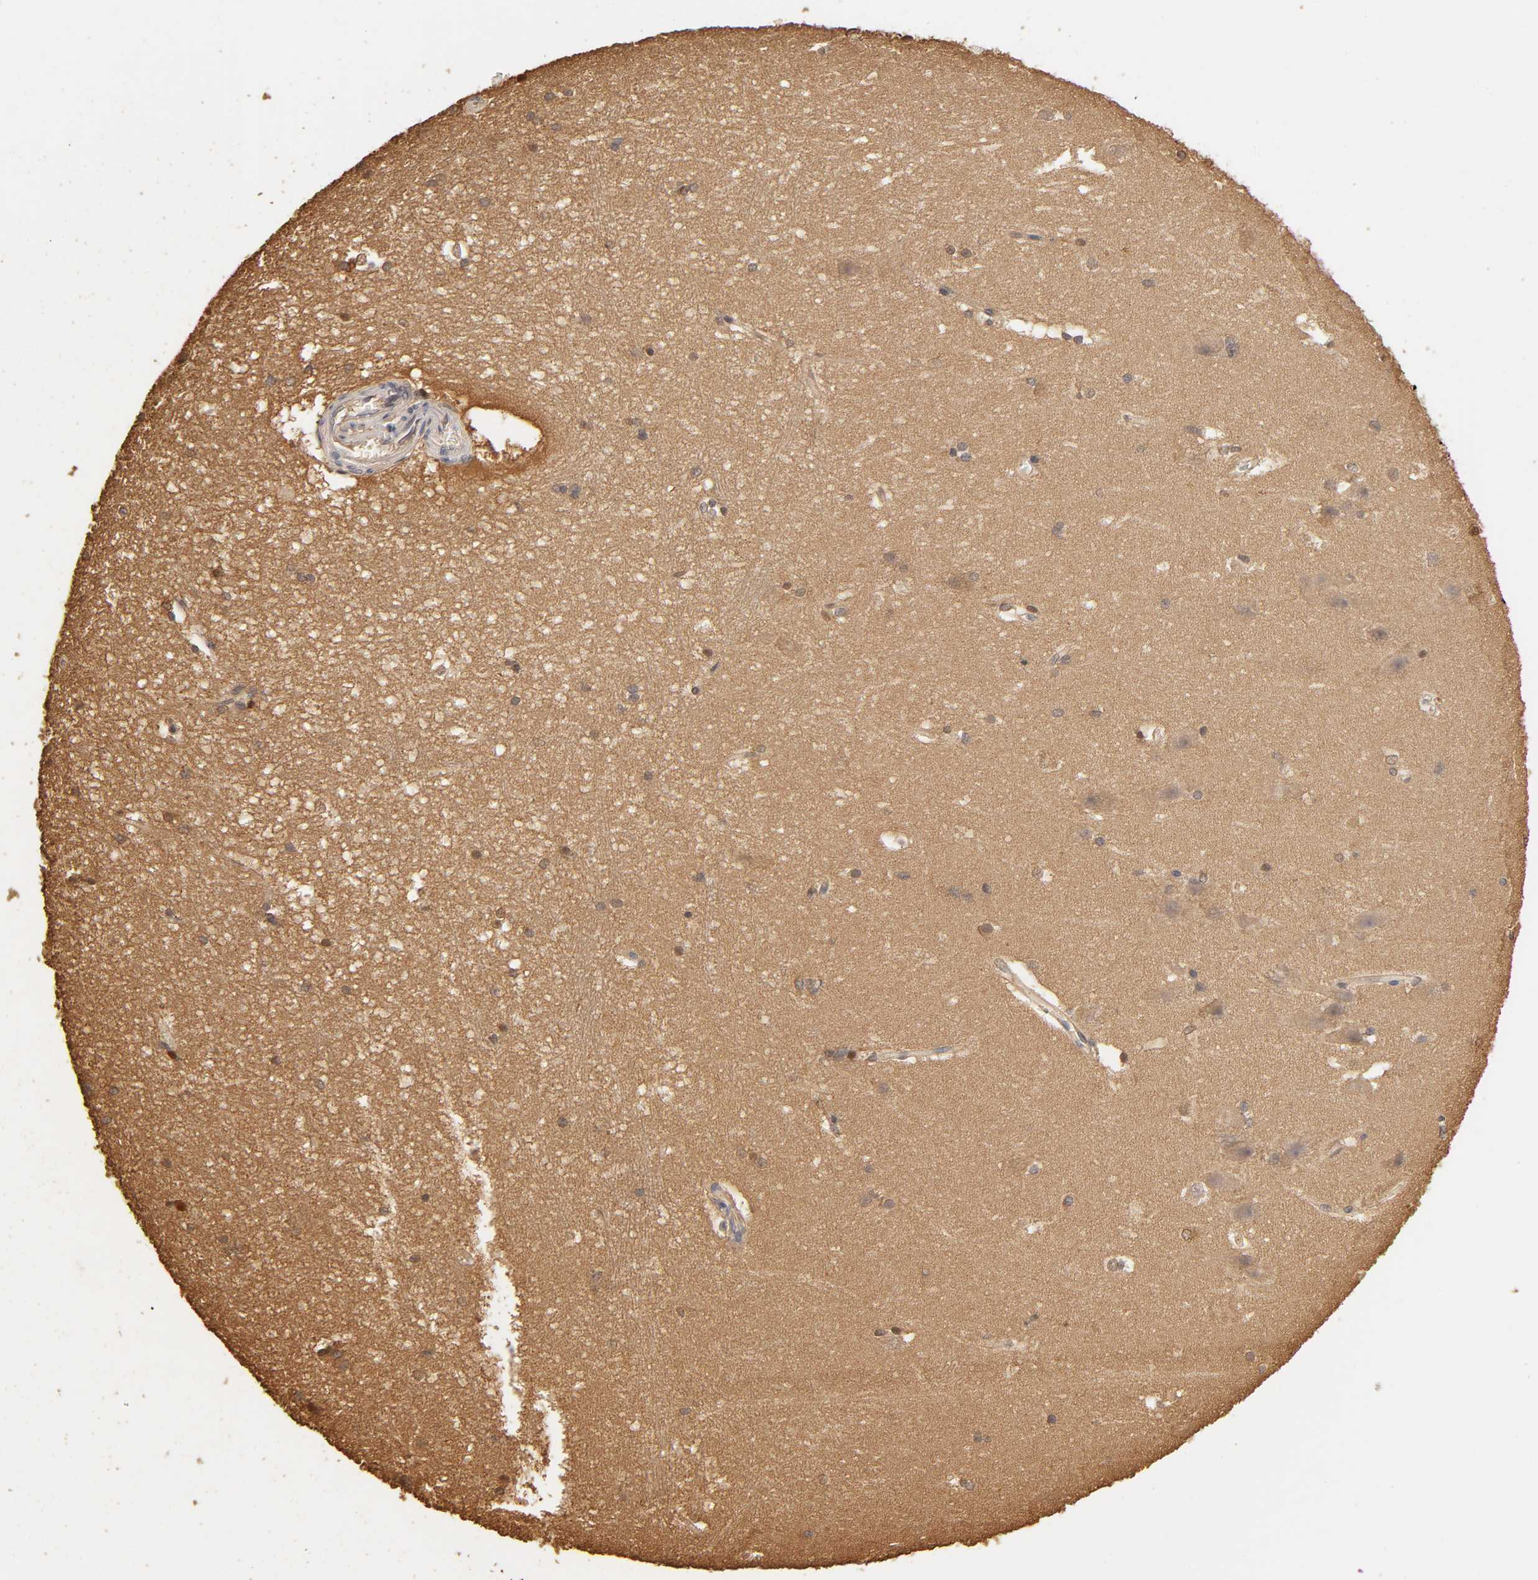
{"staining": {"intensity": "moderate", "quantity": "25%-75%", "location": "nuclear"}, "tissue": "hippocampus", "cell_type": "Glial cells", "image_type": "normal", "snomed": [{"axis": "morphology", "description": "Normal tissue, NOS"}, {"axis": "topography", "description": "Hippocampus"}], "caption": "Human hippocampus stained for a protein (brown) shows moderate nuclear positive positivity in approximately 25%-75% of glial cells.", "gene": "VSIG4", "patient": {"sex": "female", "age": 19}}